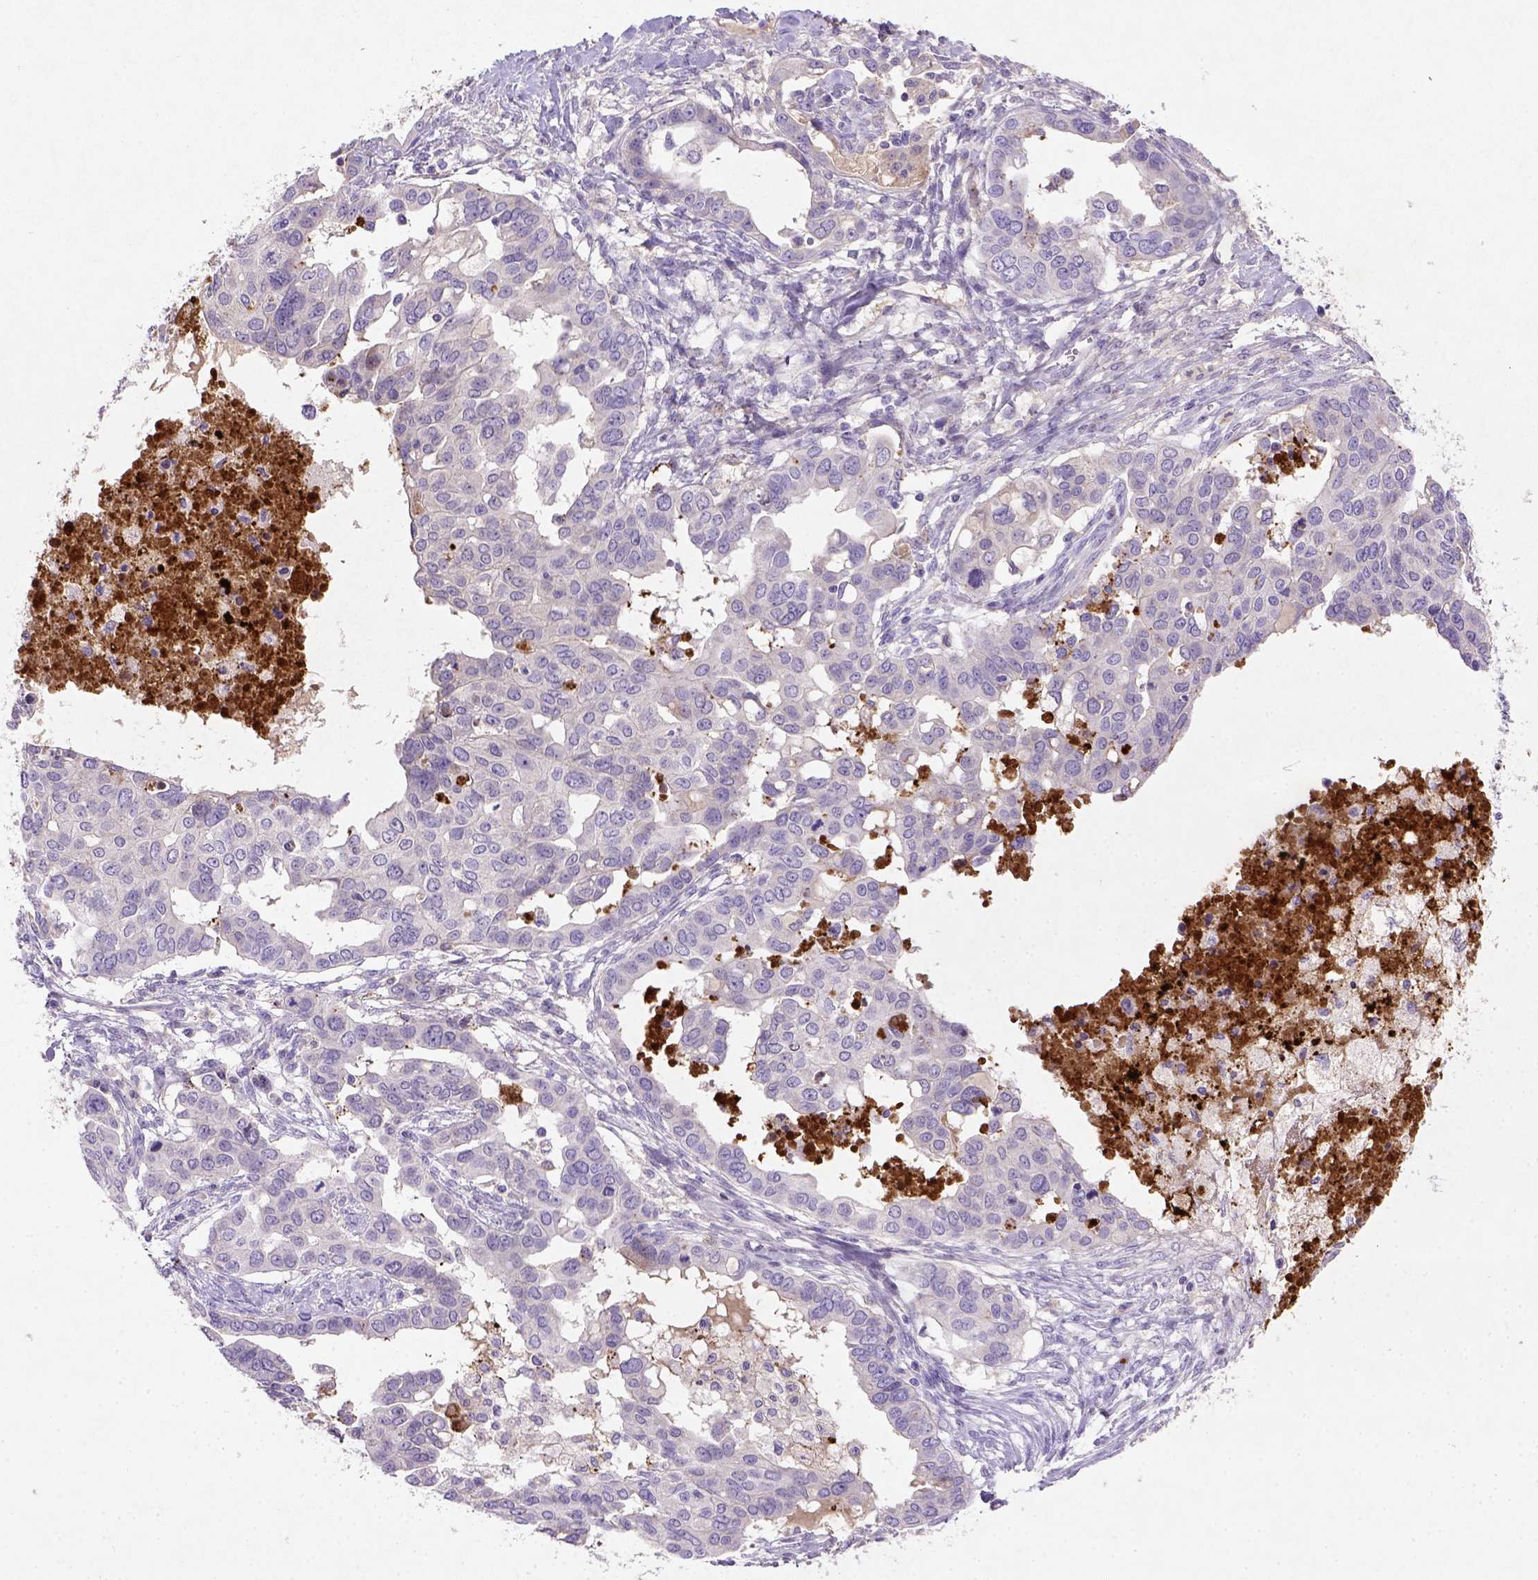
{"staining": {"intensity": "negative", "quantity": "none", "location": "none"}, "tissue": "ovarian cancer", "cell_type": "Tumor cells", "image_type": "cancer", "snomed": [{"axis": "morphology", "description": "Carcinoma, endometroid"}, {"axis": "topography", "description": "Ovary"}], "caption": "Protein analysis of ovarian cancer (endometroid carcinoma) shows no significant staining in tumor cells.", "gene": "NUDT2", "patient": {"sex": "female", "age": 78}}